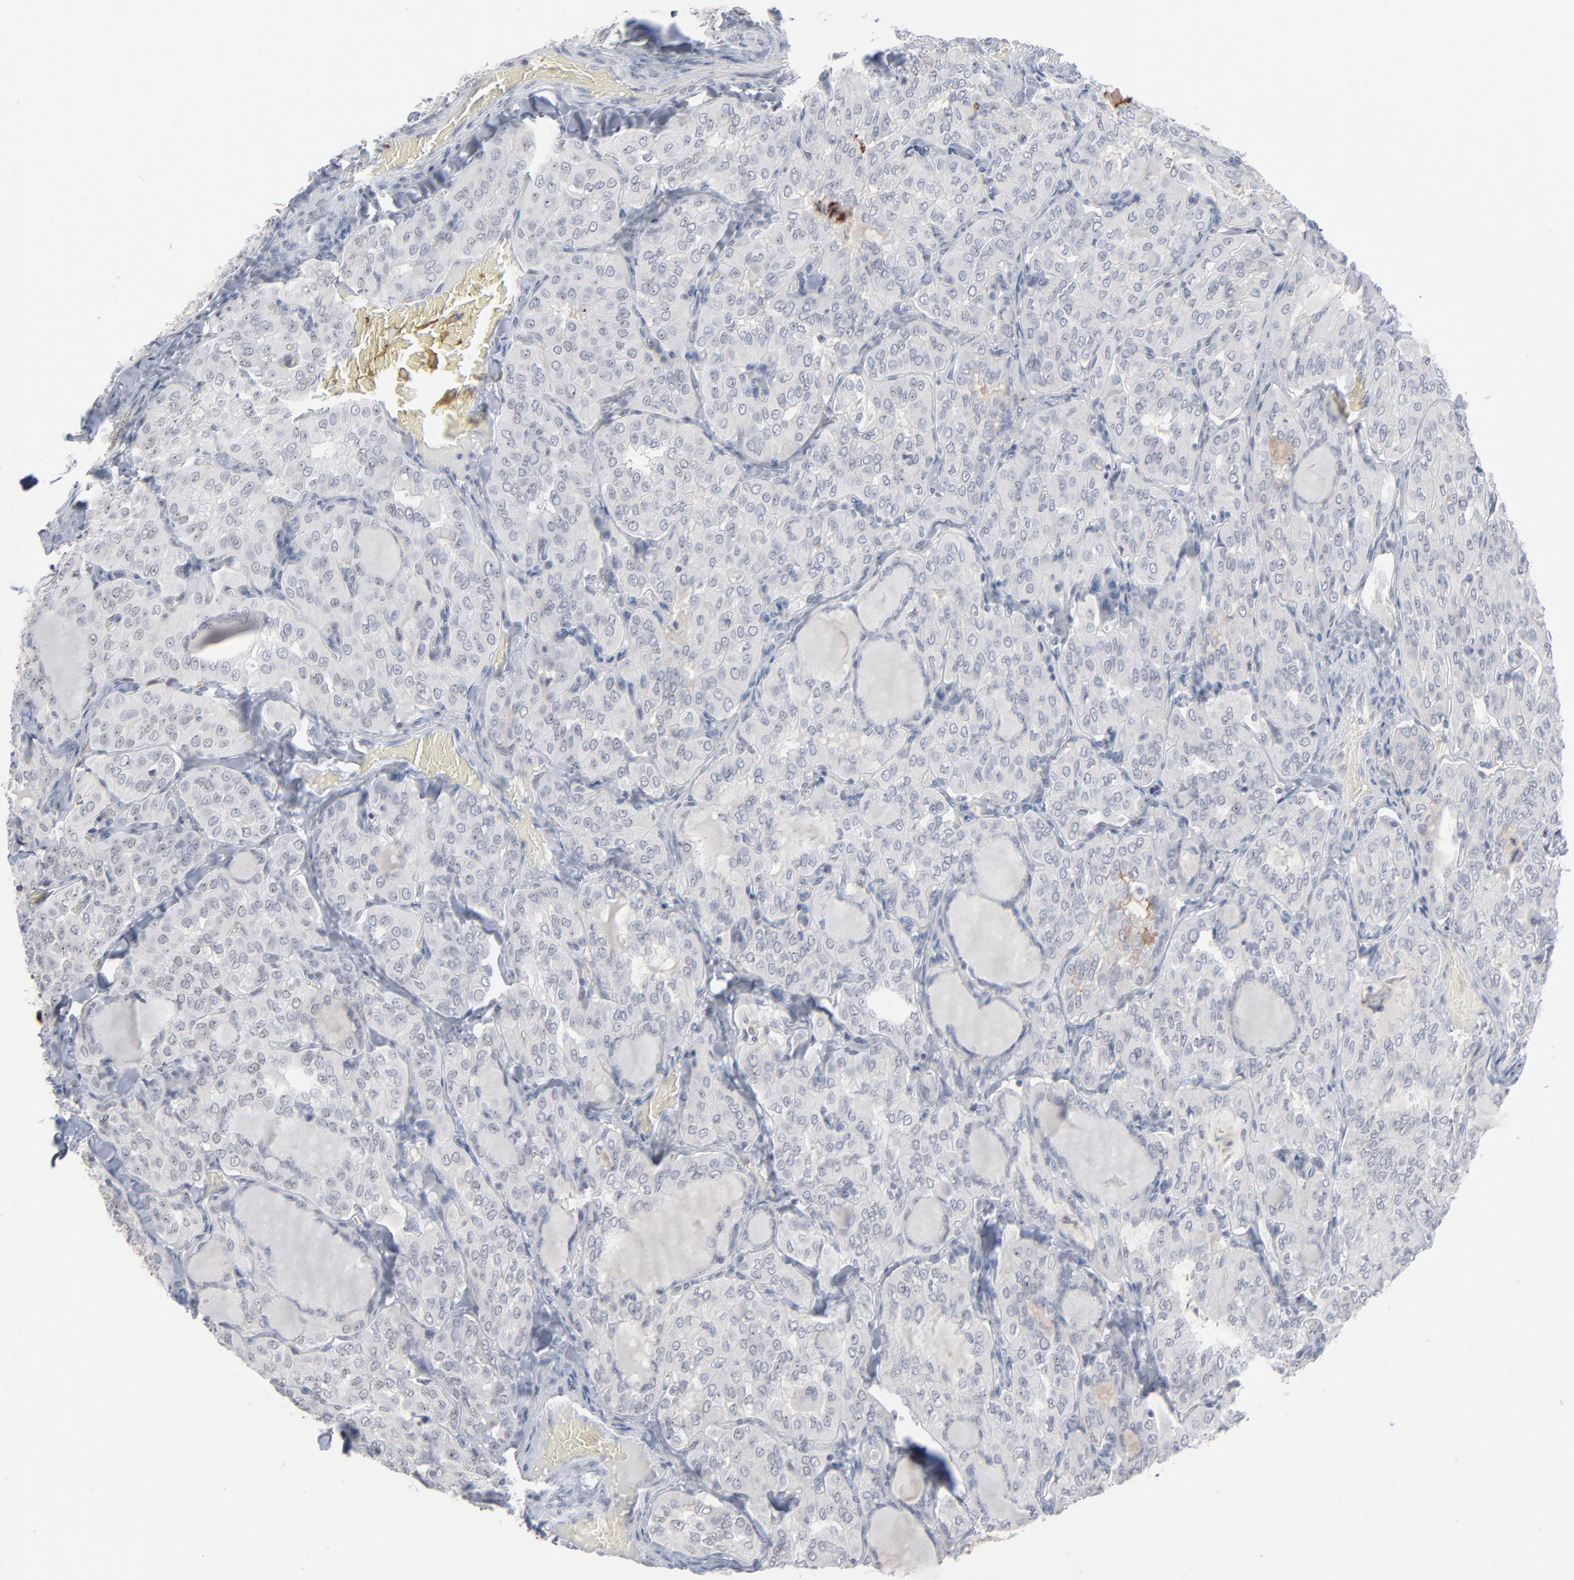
{"staining": {"intensity": "negative", "quantity": "none", "location": "none"}, "tissue": "thyroid cancer", "cell_type": "Tumor cells", "image_type": "cancer", "snomed": [{"axis": "morphology", "description": "Papillary adenocarcinoma, NOS"}, {"axis": "topography", "description": "Thyroid gland"}], "caption": "Immunohistochemistry image of thyroid cancer (papillary adenocarcinoma) stained for a protein (brown), which exhibits no staining in tumor cells.", "gene": "MPHOSPH6", "patient": {"sex": "male", "age": 20}}